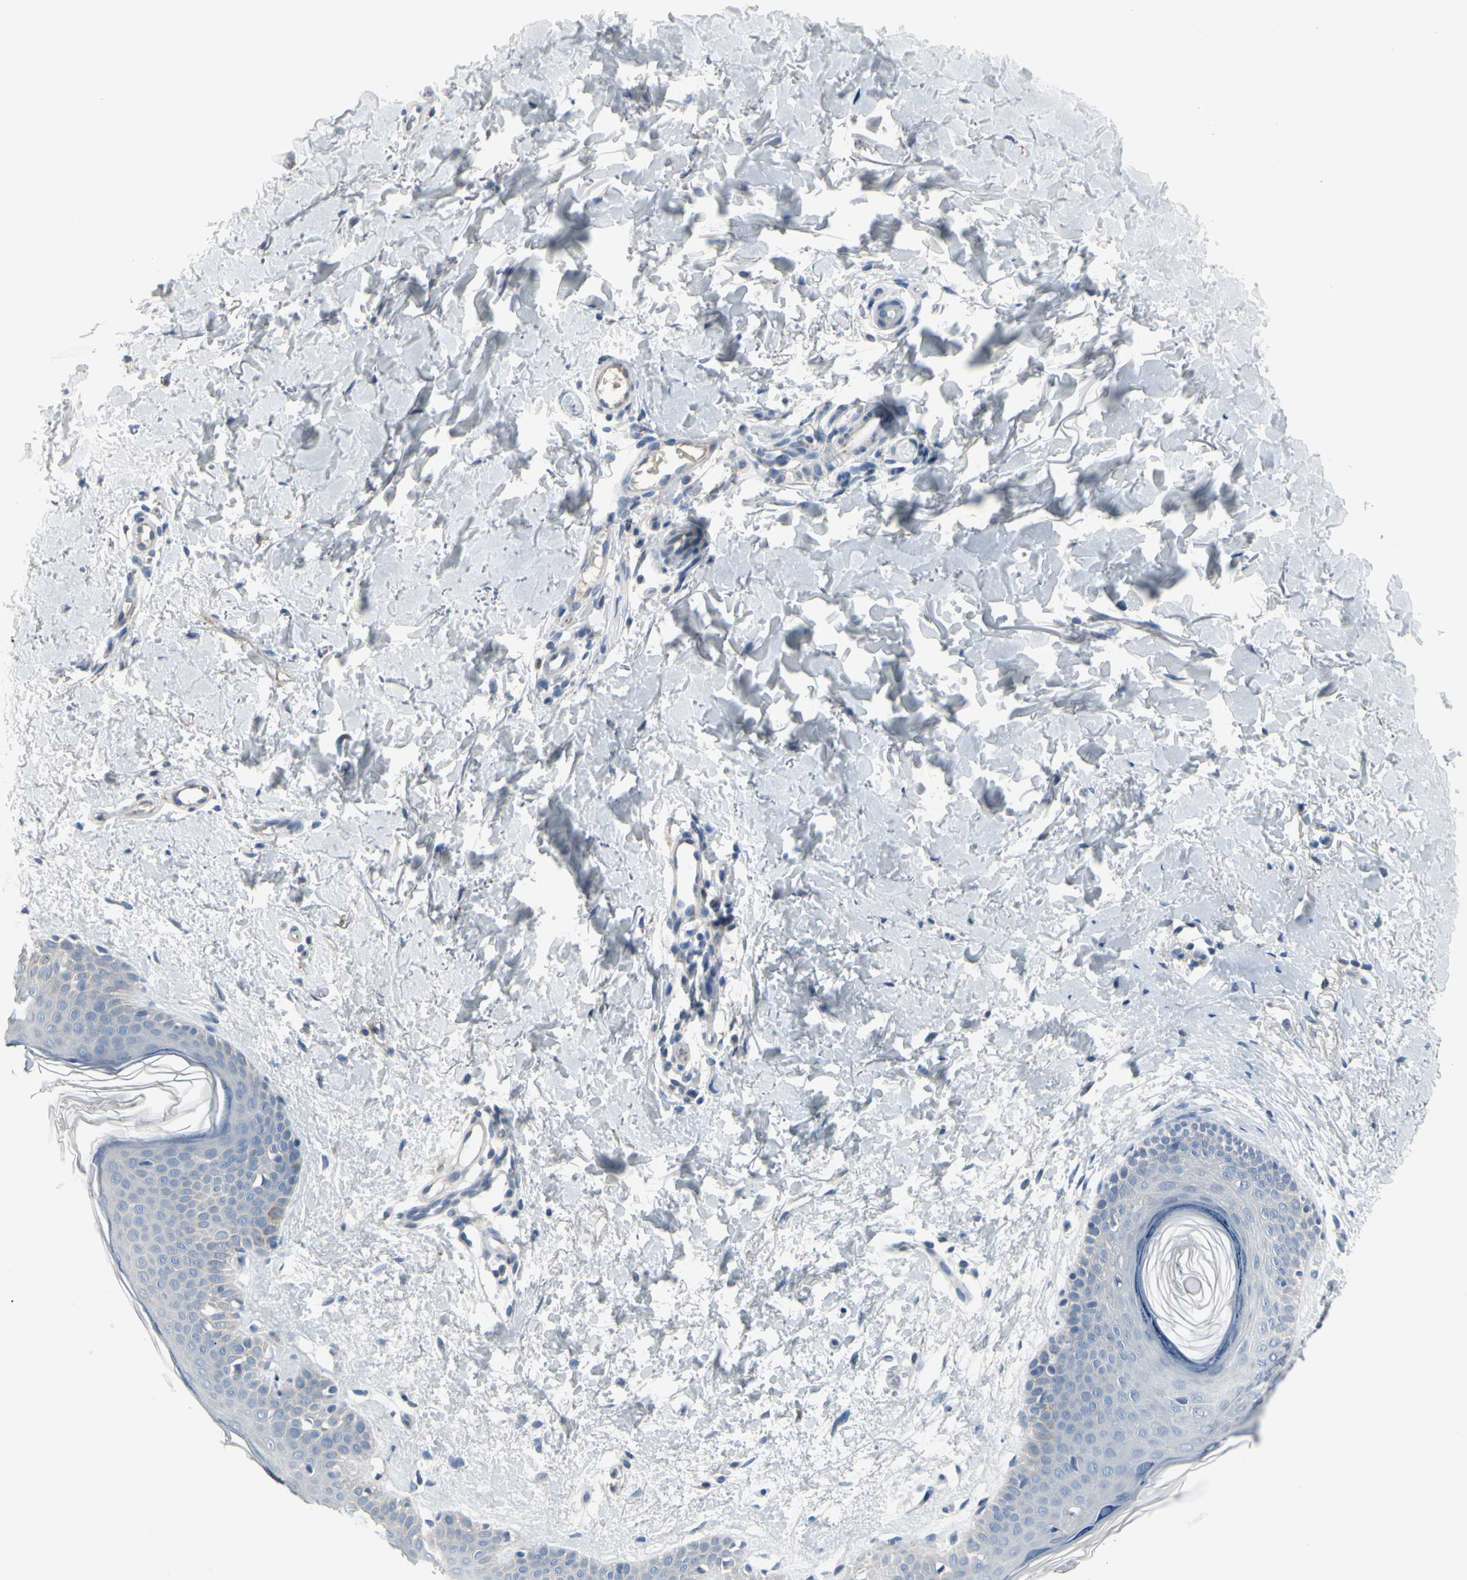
{"staining": {"intensity": "negative", "quantity": "none", "location": "none"}, "tissue": "skin", "cell_type": "Fibroblasts", "image_type": "normal", "snomed": [{"axis": "morphology", "description": "Normal tissue, NOS"}, {"axis": "topography", "description": "Skin"}], "caption": "Human skin stained for a protein using immunohistochemistry (IHC) displays no positivity in fibroblasts.", "gene": "PGR", "patient": {"sex": "female", "age": 56}}